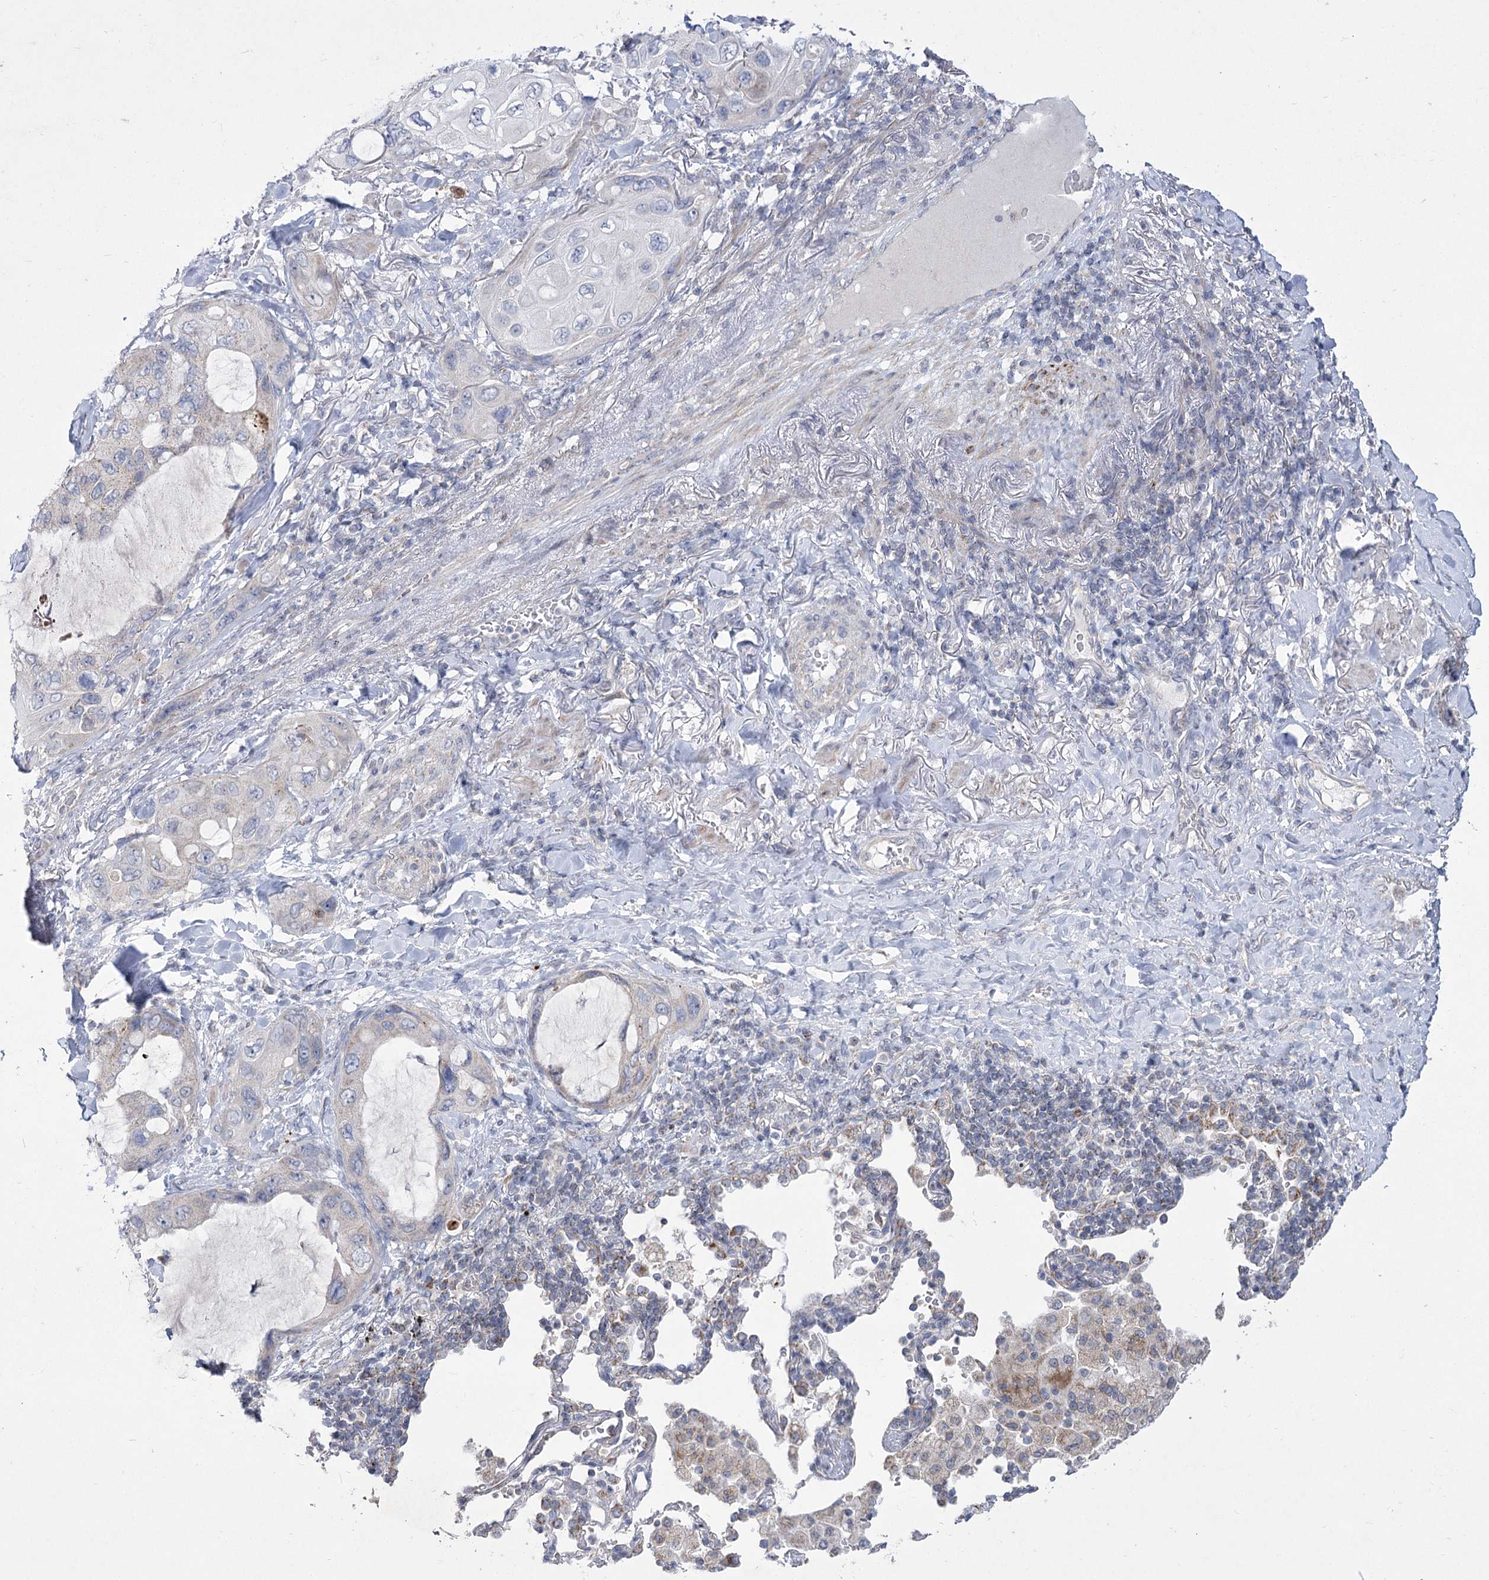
{"staining": {"intensity": "negative", "quantity": "none", "location": "none"}, "tissue": "lung cancer", "cell_type": "Tumor cells", "image_type": "cancer", "snomed": [{"axis": "morphology", "description": "Squamous cell carcinoma, NOS"}, {"axis": "topography", "description": "Lung"}], "caption": "This is an IHC image of human squamous cell carcinoma (lung). There is no staining in tumor cells.", "gene": "PDHB", "patient": {"sex": "female", "age": 73}}